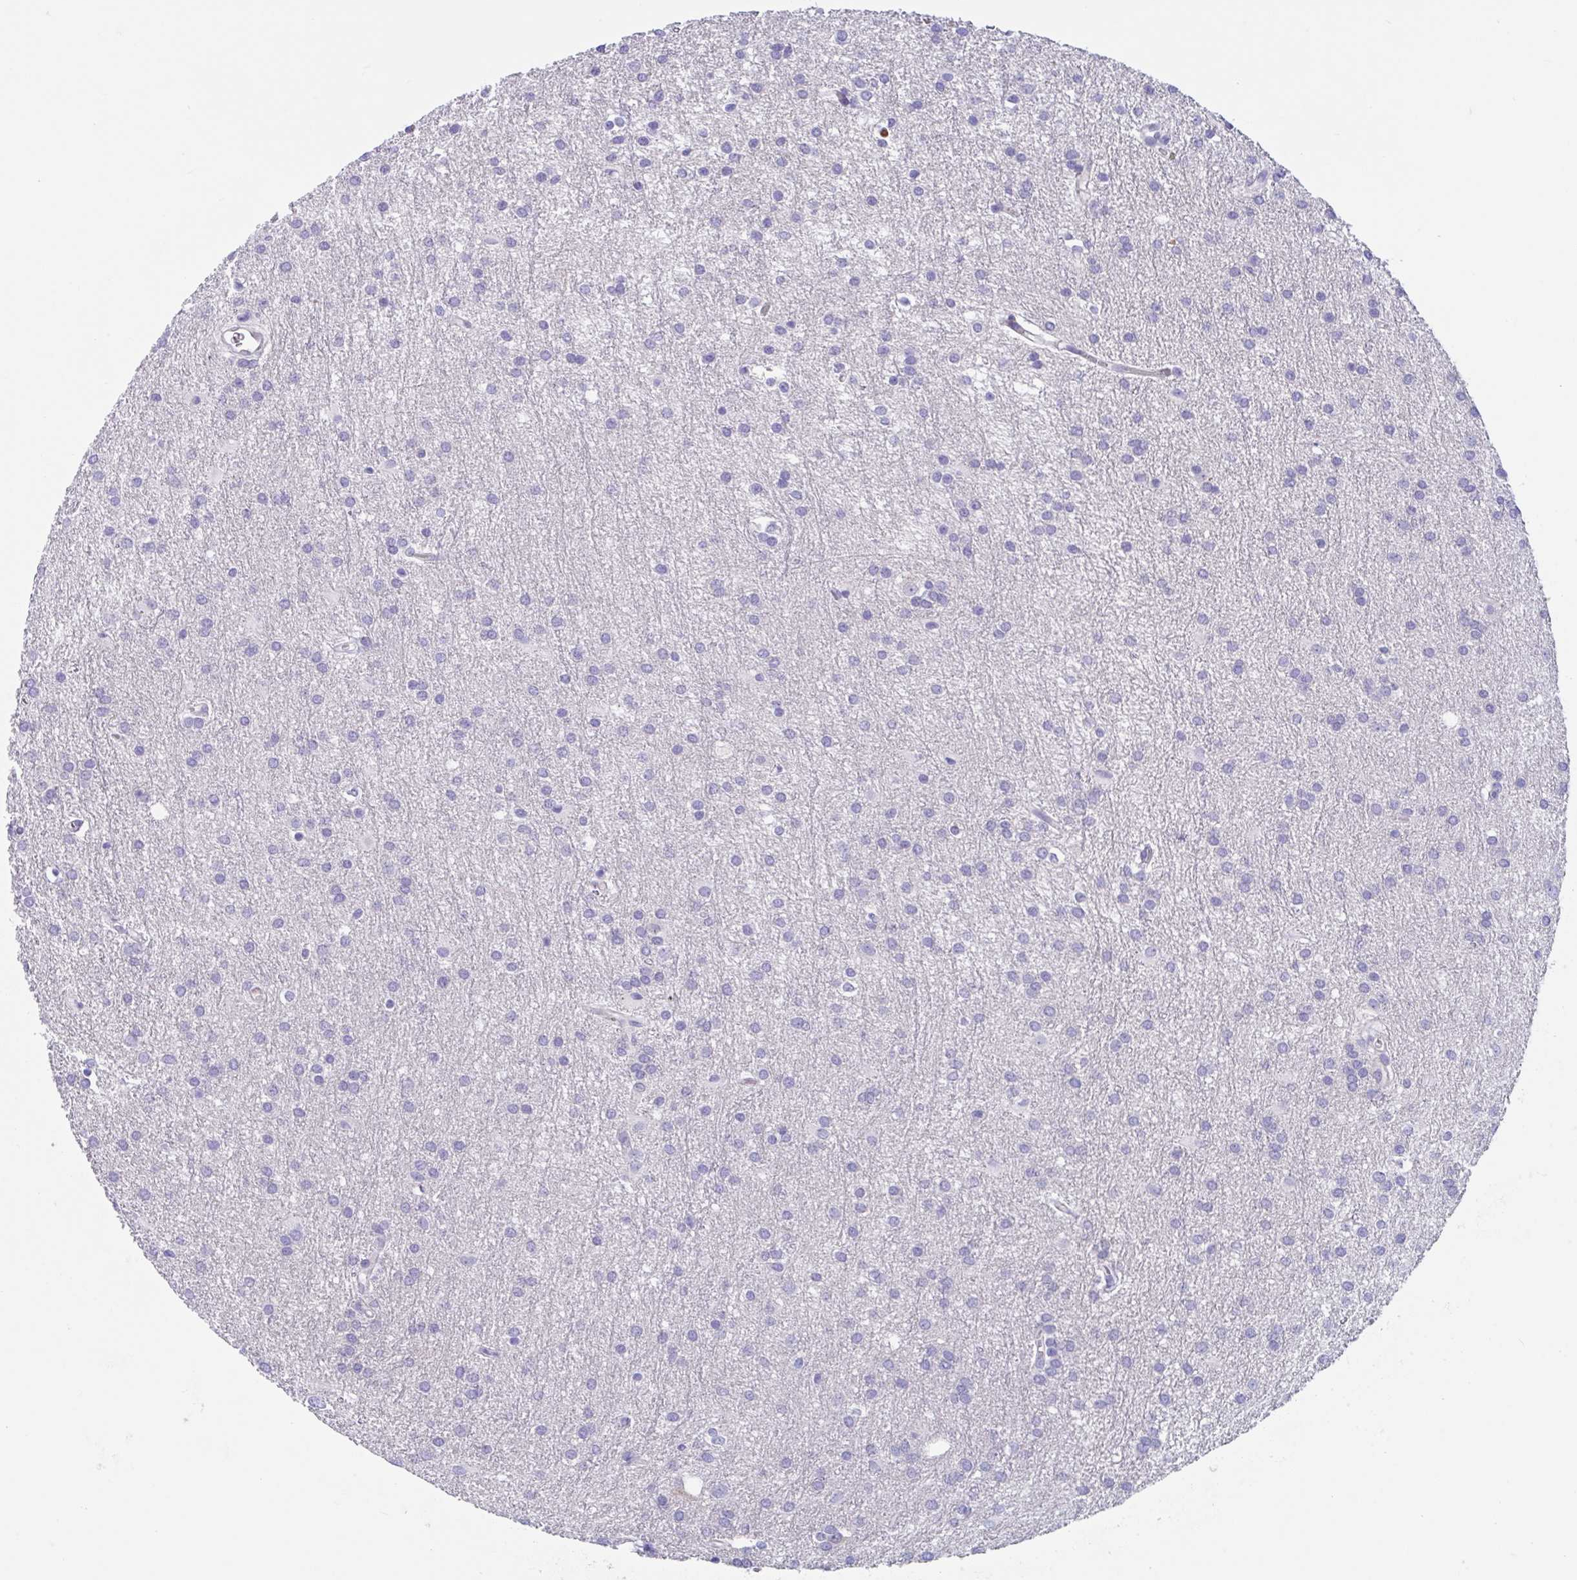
{"staining": {"intensity": "negative", "quantity": "none", "location": "none"}, "tissue": "glioma", "cell_type": "Tumor cells", "image_type": "cancer", "snomed": [{"axis": "morphology", "description": "Glioma, malignant, Low grade"}, {"axis": "topography", "description": "Brain"}], "caption": "IHC micrograph of neoplastic tissue: low-grade glioma (malignant) stained with DAB displays no significant protein positivity in tumor cells.", "gene": "TTC30B", "patient": {"sex": "female", "age": 32}}